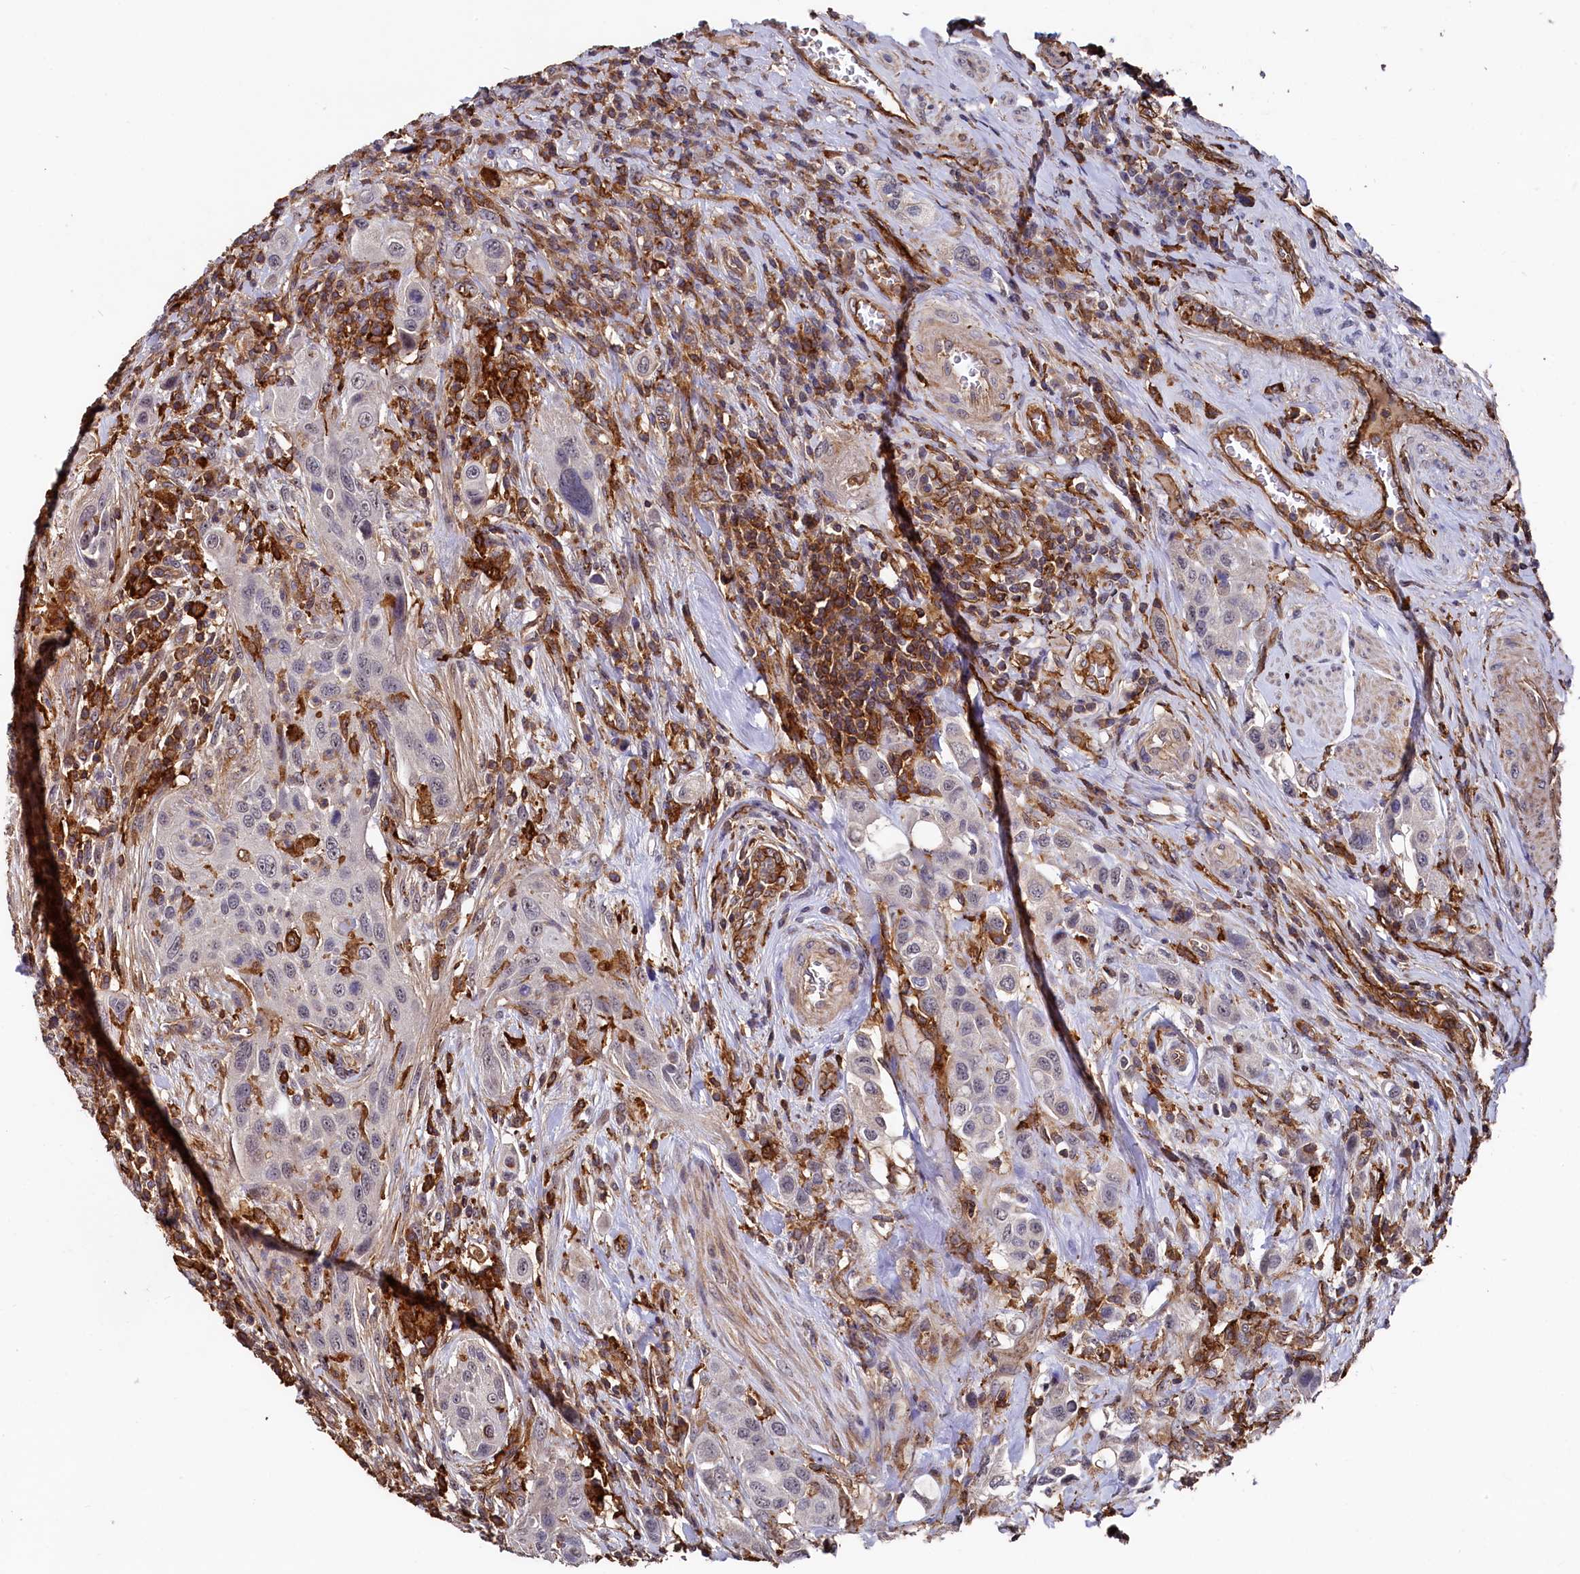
{"staining": {"intensity": "negative", "quantity": "none", "location": "none"}, "tissue": "urothelial cancer", "cell_type": "Tumor cells", "image_type": "cancer", "snomed": [{"axis": "morphology", "description": "Urothelial carcinoma, High grade"}, {"axis": "topography", "description": "Urinary bladder"}], "caption": "Immunohistochemistry (IHC) image of neoplastic tissue: human urothelial cancer stained with DAB demonstrates no significant protein positivity in tumor cells. (DAB immunohistochemistry (IHC) with hematoxylin counter stain).", "gene": "PLEKHO2", "patient": {"sex": "male", "age": 50}}